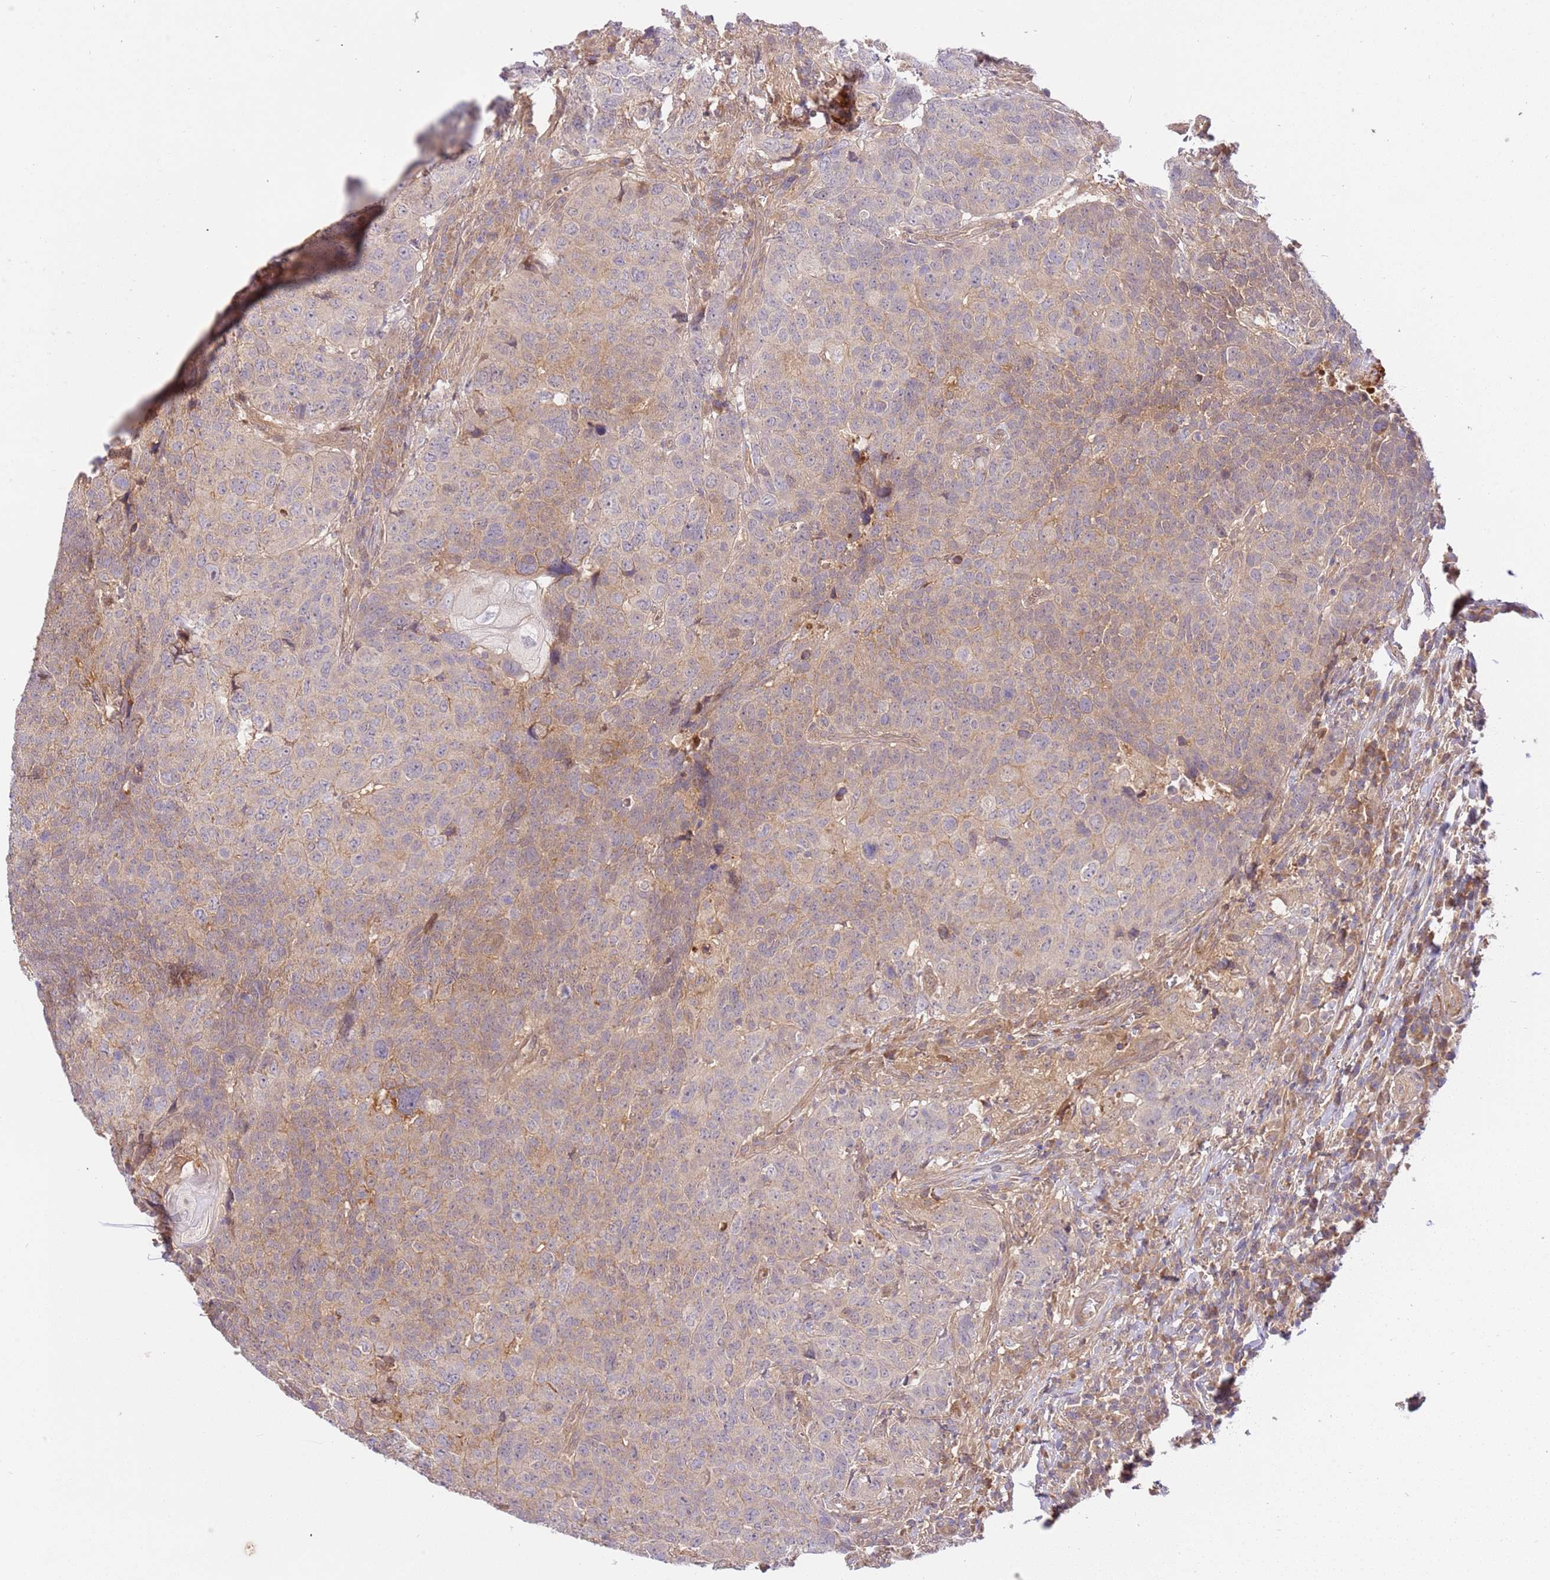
{"staining": {"intensity": "weak", "quantity": "<25%", "location": "cytoplasmic/membranous"}, "tissue": "head and neck cancer", "cell_type": "Tumor cells", "image_type": "cancer", "snomed": [{"axis": "morphology", "description": "Normal tissue, NOS"}, {"axis": "morphology", "description": "Squamous cell carcinoma, NOS"}, {"axis": "topography", "description": "Skeletal muscle"}, {"axis": "topography", "description": "Vascular tissue"}, {"axis": "topography", "description": "Peripheral nerve tissue"}, {"axis": "topography", "description": "Head-Neck"}], "caption": "This is an IHC photomicrograph of human head and neck cancer. There is no positivity in tumor cells.", "gene": "C8G", "patient": {"sex": "male", "age": 66}}